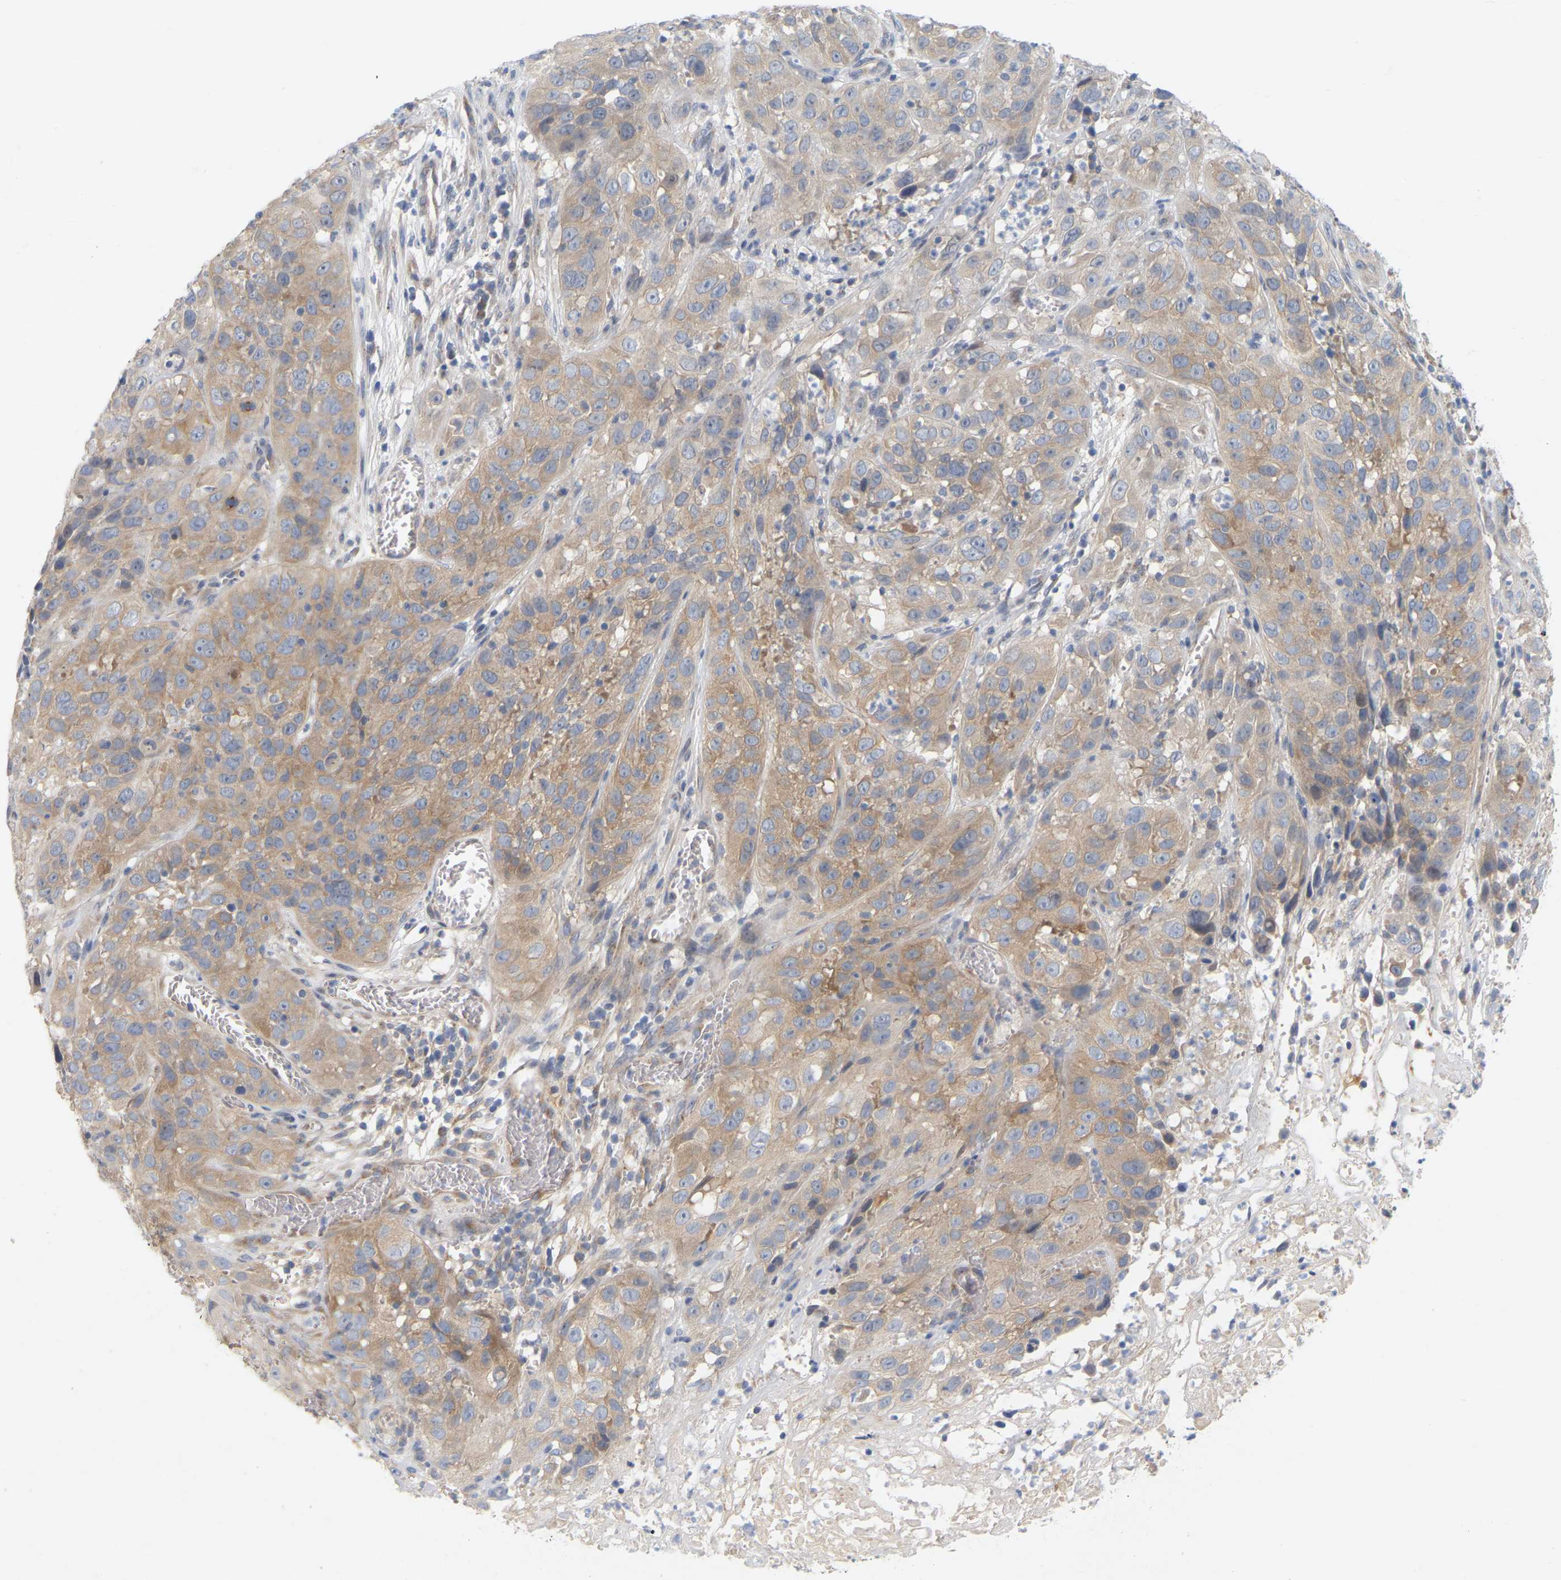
{"staining": {"intensity": "moderate", "quantity": ">75%", "location": "cytoplasmic/membranous"}, "tissue": "cervical cancer", "cell_type": "Tumor cells", "image_type": "cancer", "snomed": [{"axis": "morphology", "description": "Squamous cell carcinoma, NOS"}, {"axis": "topography", "description": "Cervix"}], "caption": "IHC (DAB) staining of human cervical squamous cell carcinoma shows moderate cytoplasmic/membranous protein positivity in about >75% of tumor cells.", "gene": "MINDY4", "patient": {"sex": "female", "age": 32}}